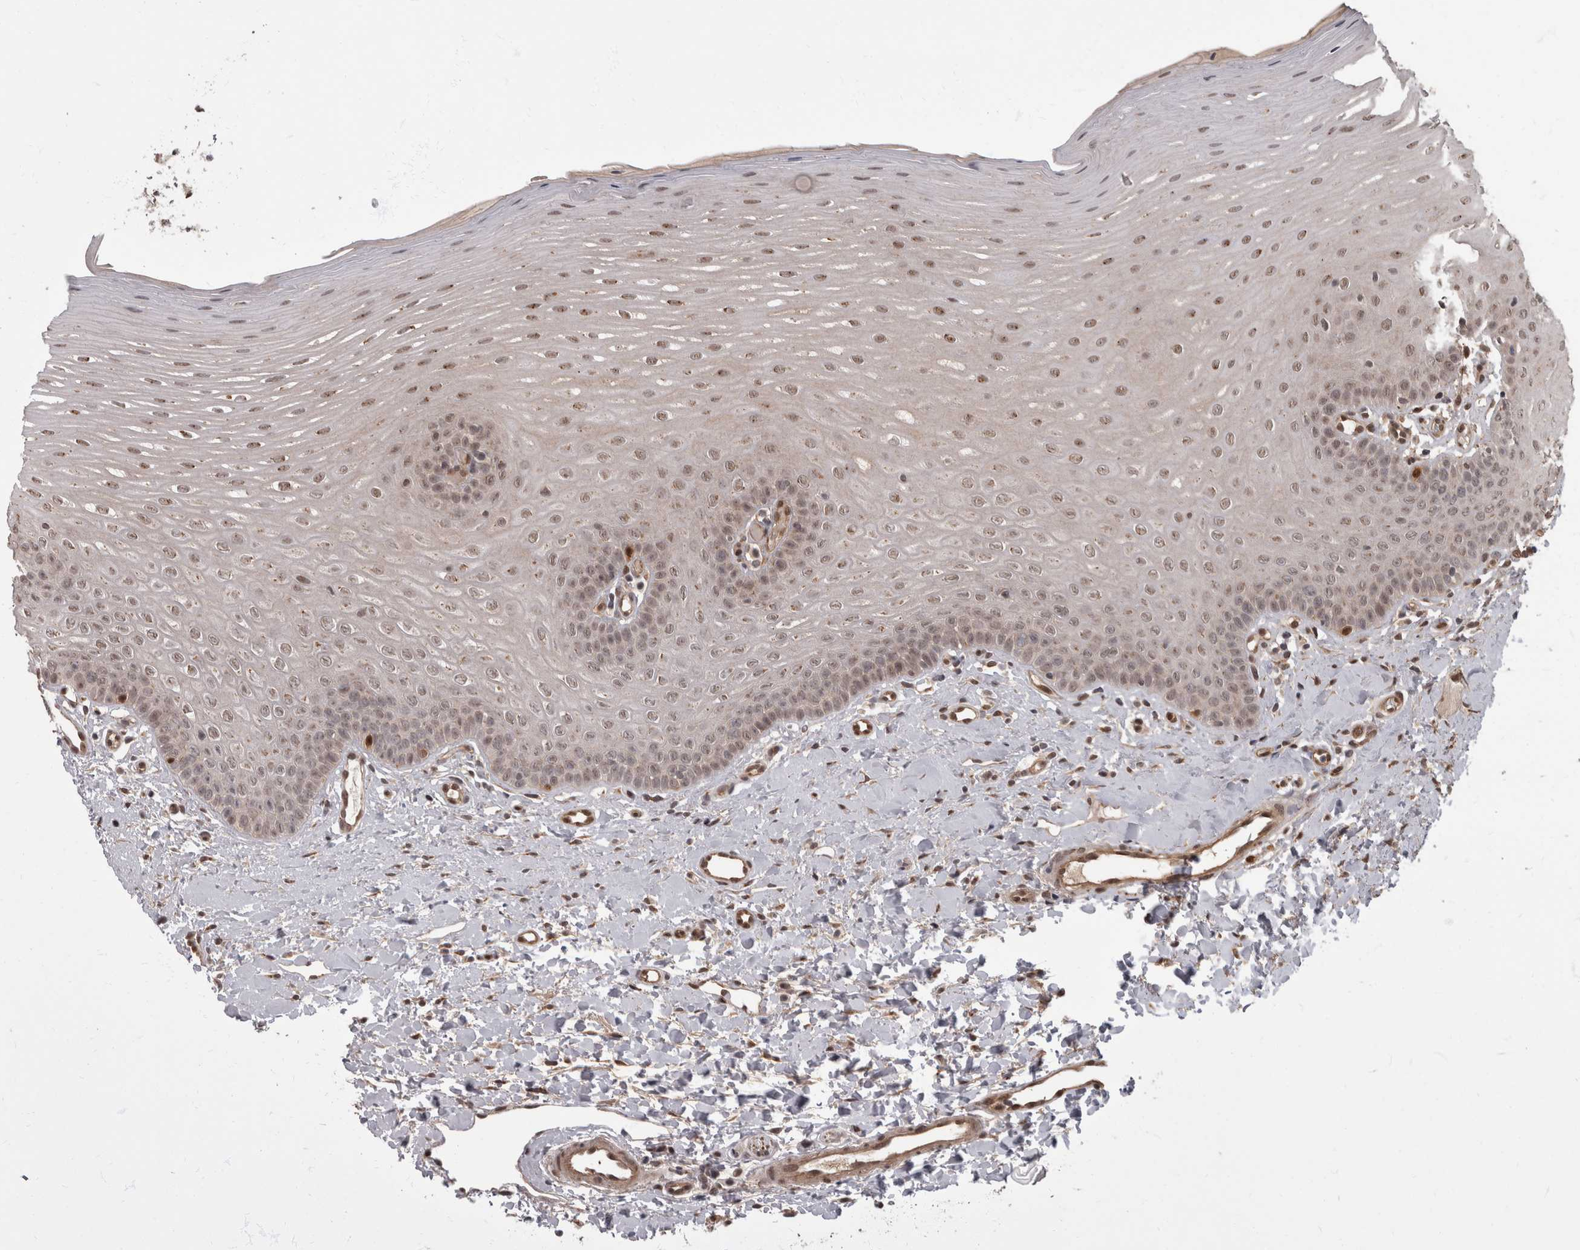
{"staining": {"intensity": "moderate", "quantity": "25%-75%", "location": "nuclear"}, "tissue": "oral mucosa", "cell_type": "Squamous epithelial cells", "image_type": "normal", "snomed": [{"axis": "morphology", "description": "Normal tissue, NOS"}, {"axis": "topography", "description": "Oral tissue"}], "caption": "Squamous epithelial cells reveal medium levels of moderate nuclear positivity in approximately 25%-75% of cells in benign human oral mucosa. The staining was performed using DAB (3,3'-diaminobenzidine) to visualize the protein expression in brown, while the nuclei were stained in blue with hematoxylin (Magnification: 20x).", "gene": "AKT3", "patient": {"sex": "female", "age": 39}}